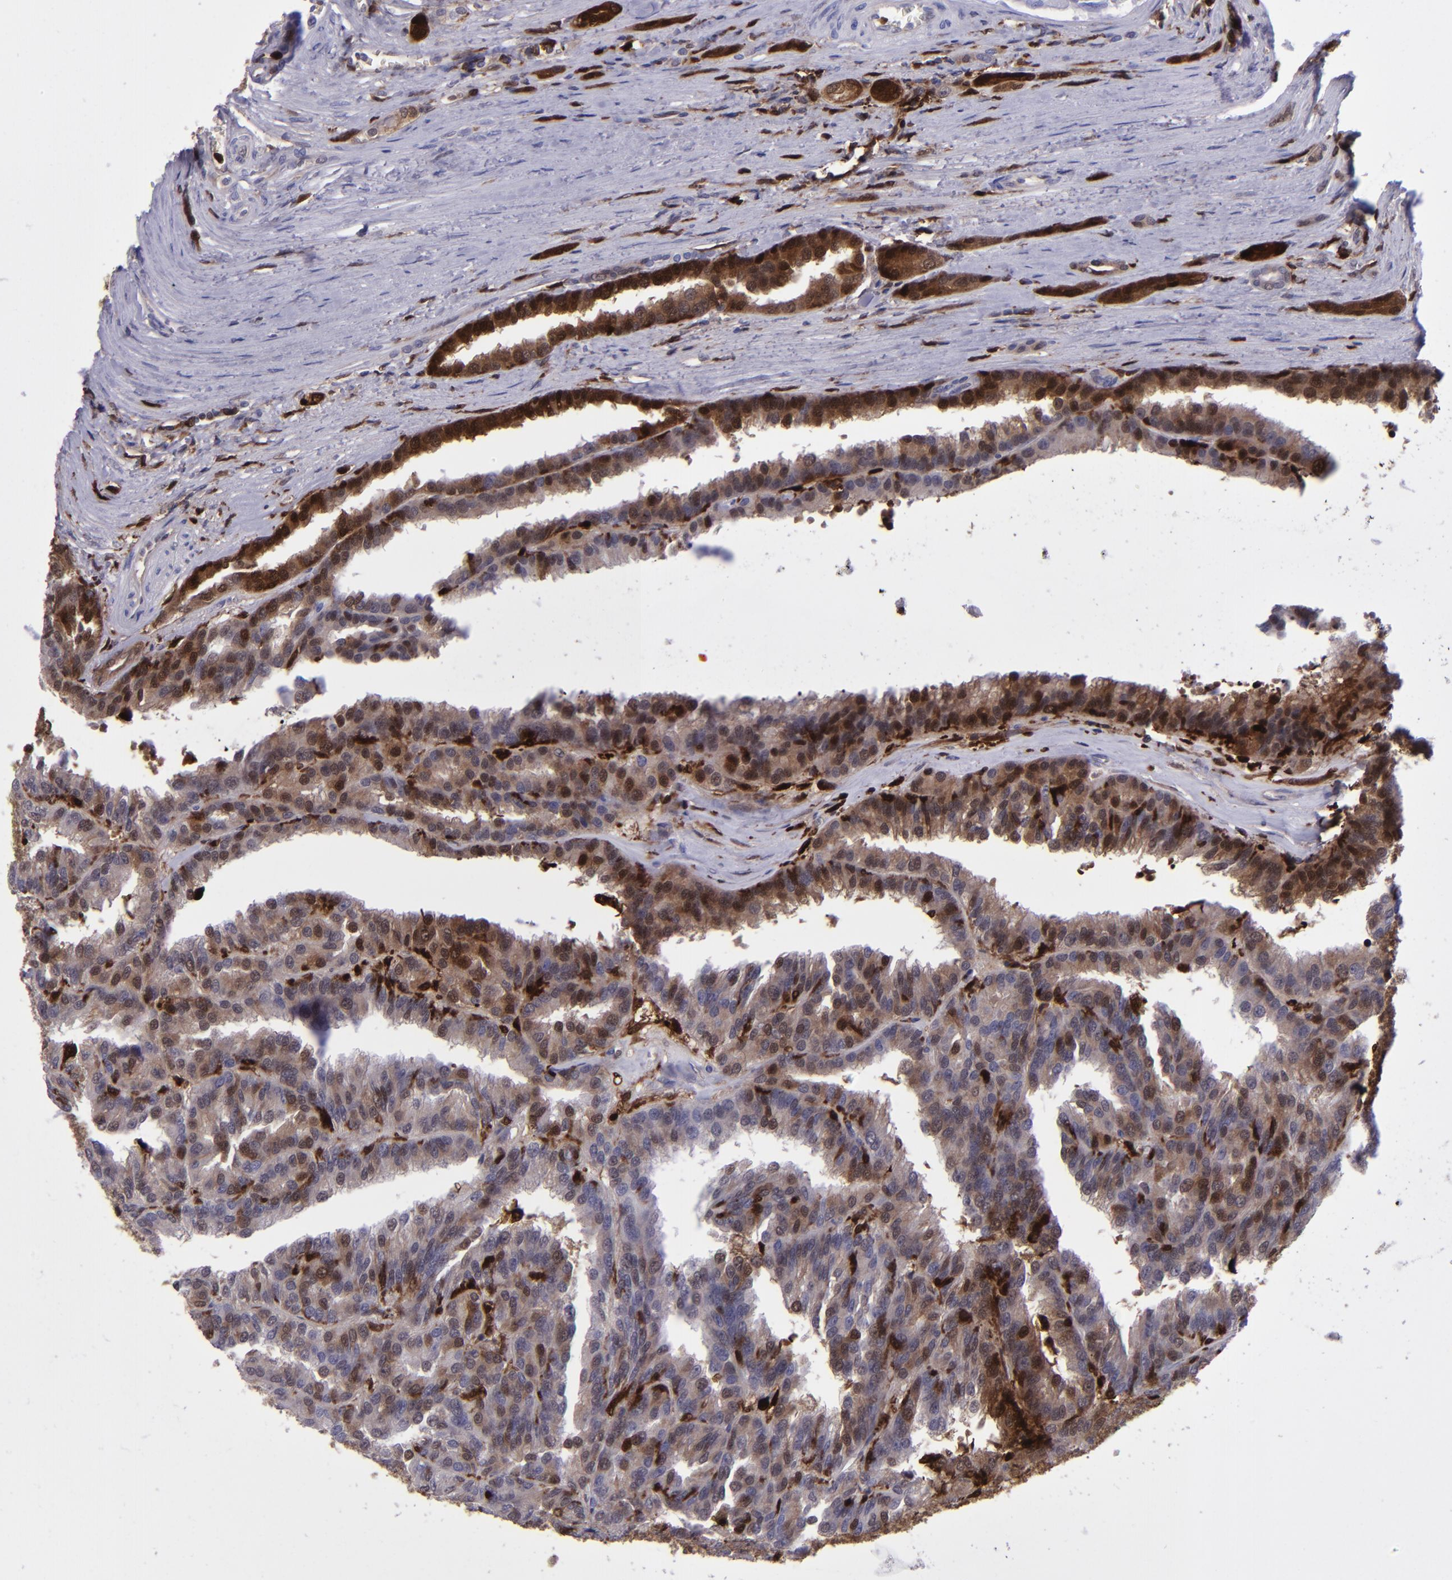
{"staining": {"intensity": "strong", "quantity": ">75%", "location": "cytoplasmic/membranous,nuclear"}, "tissue": "renal cancer", "cell_type": "Tumor cells", "image_type": "cancer", "snomed": [{"axis": "morphology", "description": "Adenocarcinoma, NOS"}, {"axis": "topography", "description": "Kidney"}], "caption": "Protein analysis of renal cancer (adenocarcinoma) tissue displays strong cytoplasmic/membranous and nuclear positivity in approximately >75% of tumor cells. (IHC, brightfield microscopy, high magnification).", "gene": "TYMP", "patient": {"sex": "male", "age": 46}}